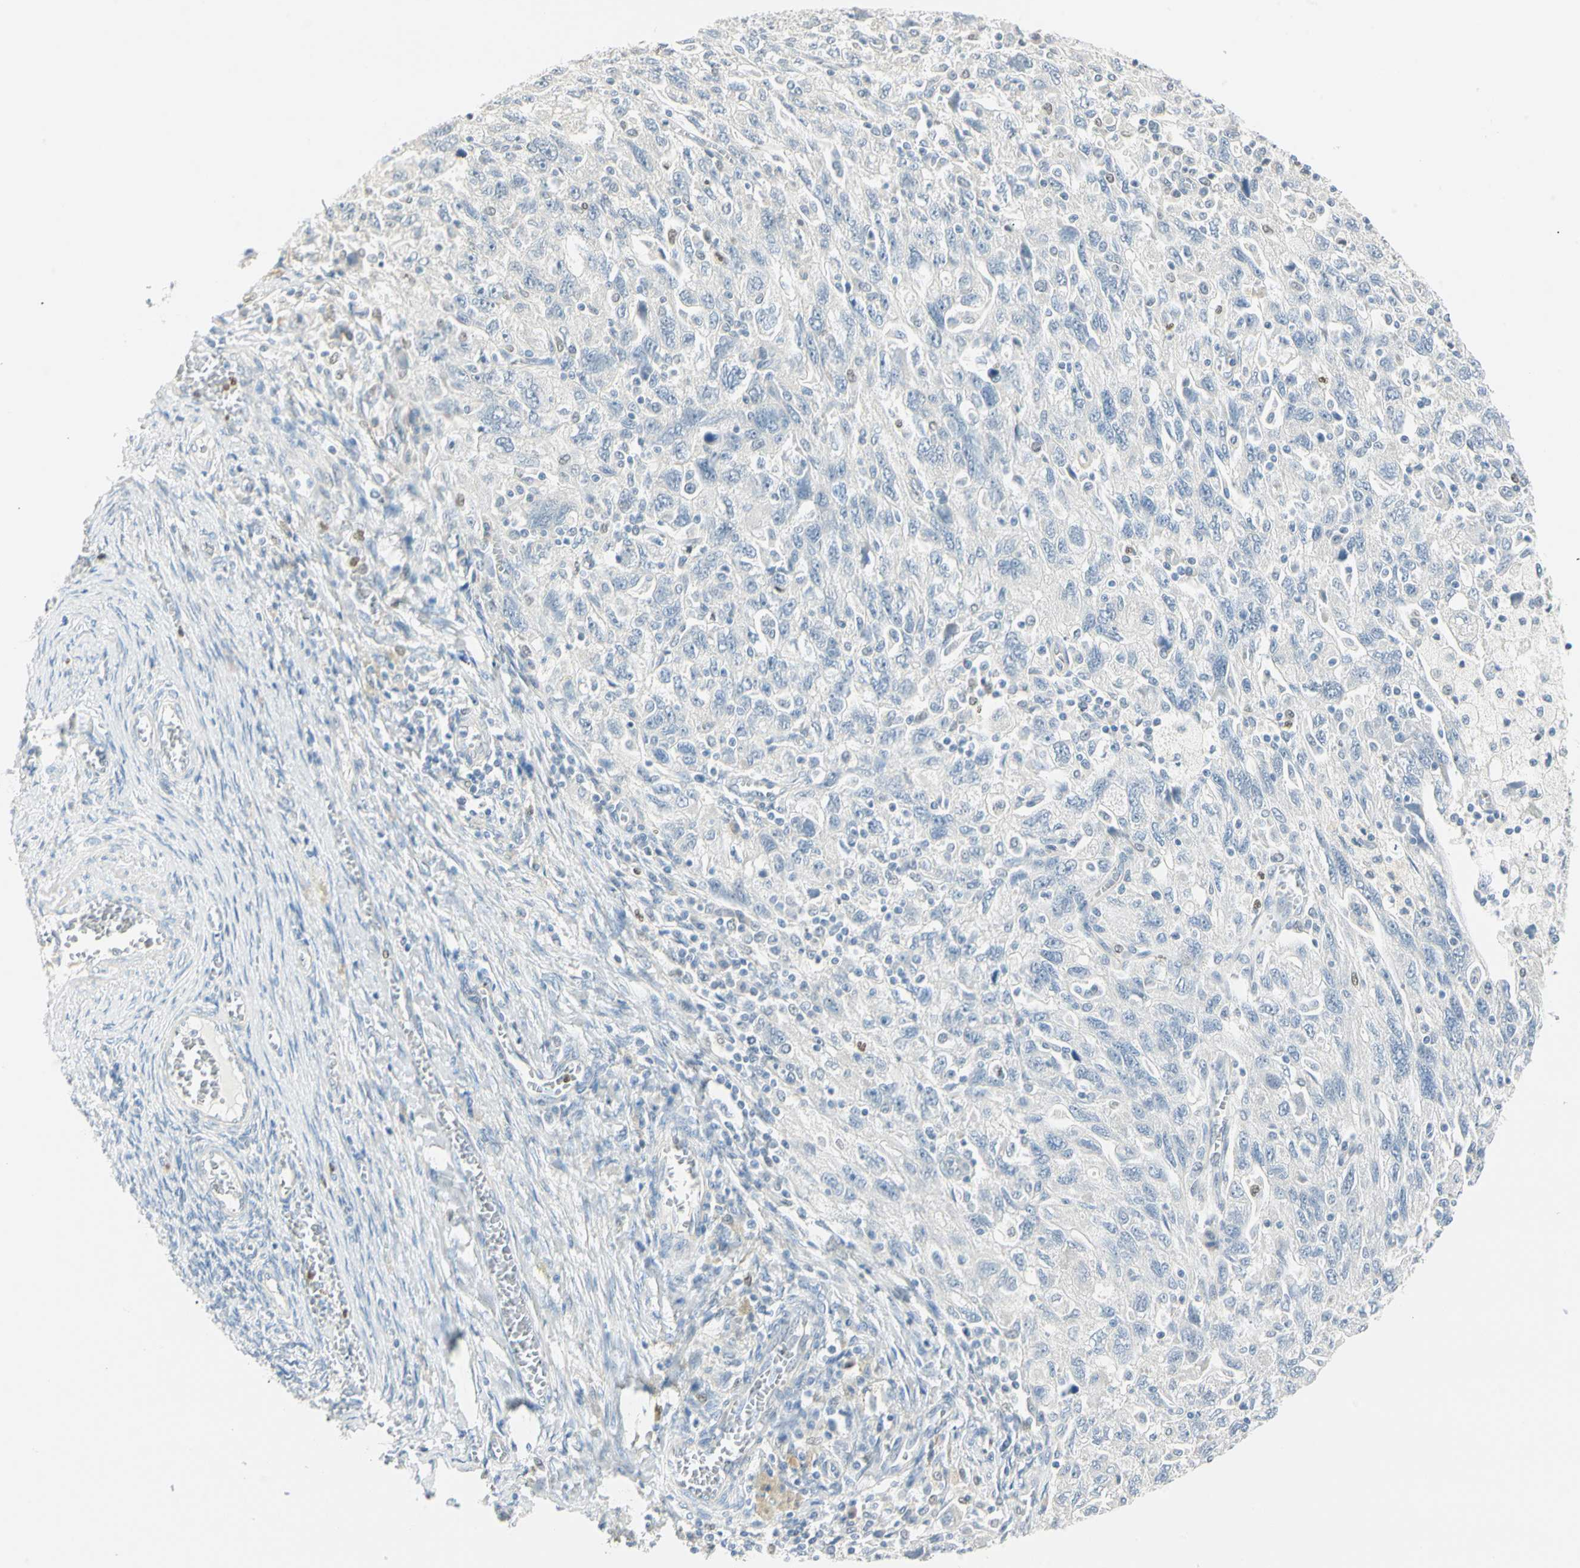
{"staining": {"intensity": "negative", "quantity": "none", "location": "none"}, "tissue": "ovarian cancer", "cell_type": "Tumor cells", "image_type": "cancer", "snomed": [{"axis": "morphology", "description": "Carcinoma, NOS"}, {"axis": "morphology", "description": "Cystadenocarcinoma, serous, NOS"}, {"axis": "topography", "description": "Ovary"}], "caption": "Immunohistochemistry (IHC) photomicrograph of neoplastic tissue: human ovarian cancer (serous cystadenocarcinoma) stained with DAB reveals no significant protein positivity in tumor cells. (Brightfield microscopy of DAB IHC at high magnification).", "gene": "MLLT10", "patient": {"sex": "female", "age": 69}}